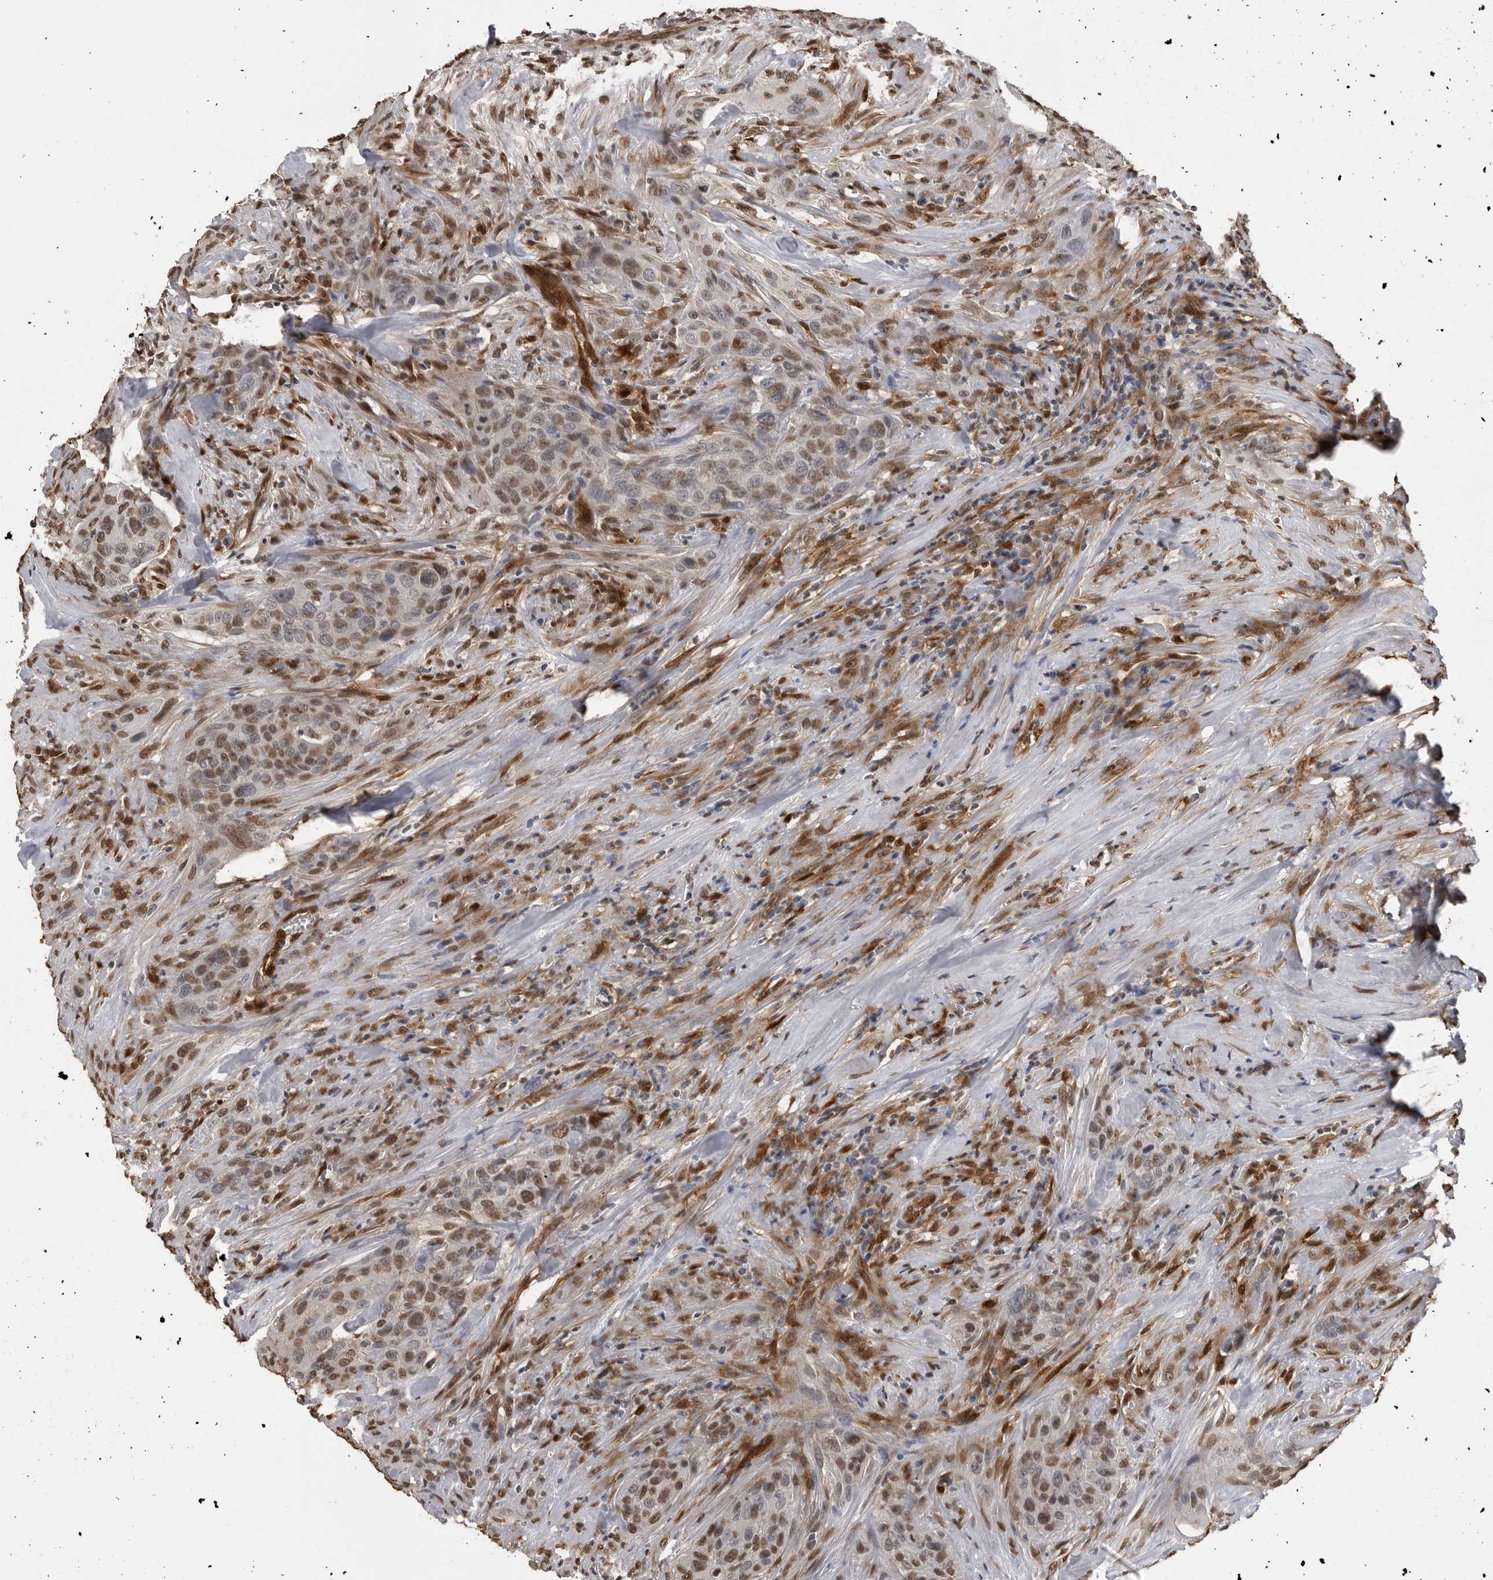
{"staining": {"intensity": "moderate", "quantity": ">75%", "location": "nuclear"}, "tissue": "urothelial cancer", "cell_type": "Tumor cells", "image_type": "cancer", "snomed": [{"axis": "morphology", "description": "Urothelial carcinoma, High grade"}, {"axis": "topography", "description": "Urinary bladder"}], "caption": "DAB (3,3'-diaminobenzidine) immunohistochemical staining of urothelial carcinoma (high-grade) shows moderate nuclear protein staining in about >75% of tumor cells.", "gene": "SMAD2", "patient": {"sex": "male", "age": 35}}